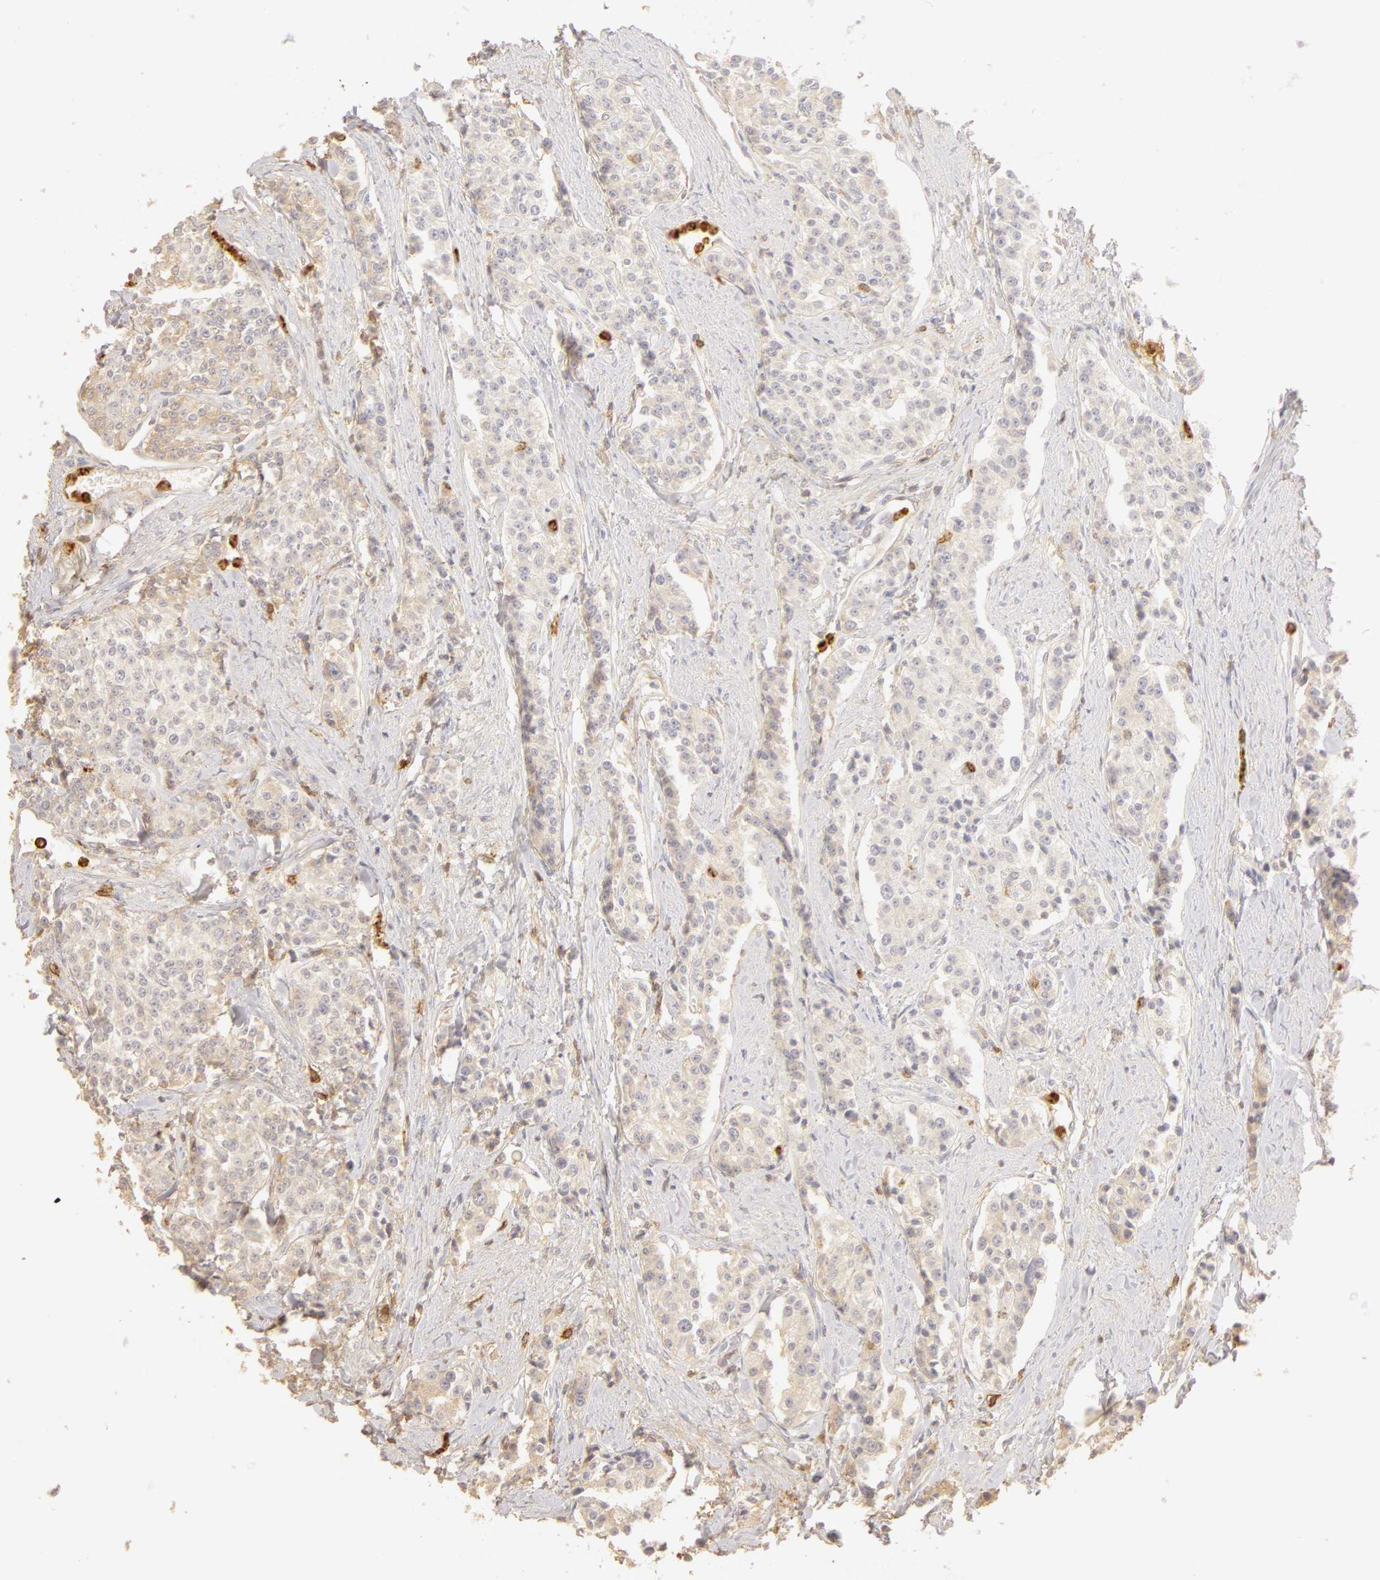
{"staining": {"intensity": "weak", "quantity": "25%-75%", "location": "cytoplasmic/membranous"}, "tissue": "carcinoid", "cell_type": "Tumor cells", "image_type": "cancer", "snomed": [{"axis": "morphology", "description": "Carcinoid, malignant, NOS"}, {"axis": "topography", "description": "Stomach"}], "caption": "Protein staining of carcinoid (malignant) tissue reveals weak cytoplasmic/membranous staining in approximately 25%-75% of tumor cells. (IHC, brightfield microscopy, high magnification).", "gene": "C1R", "patient": {"sex": "female", "age": 76}}